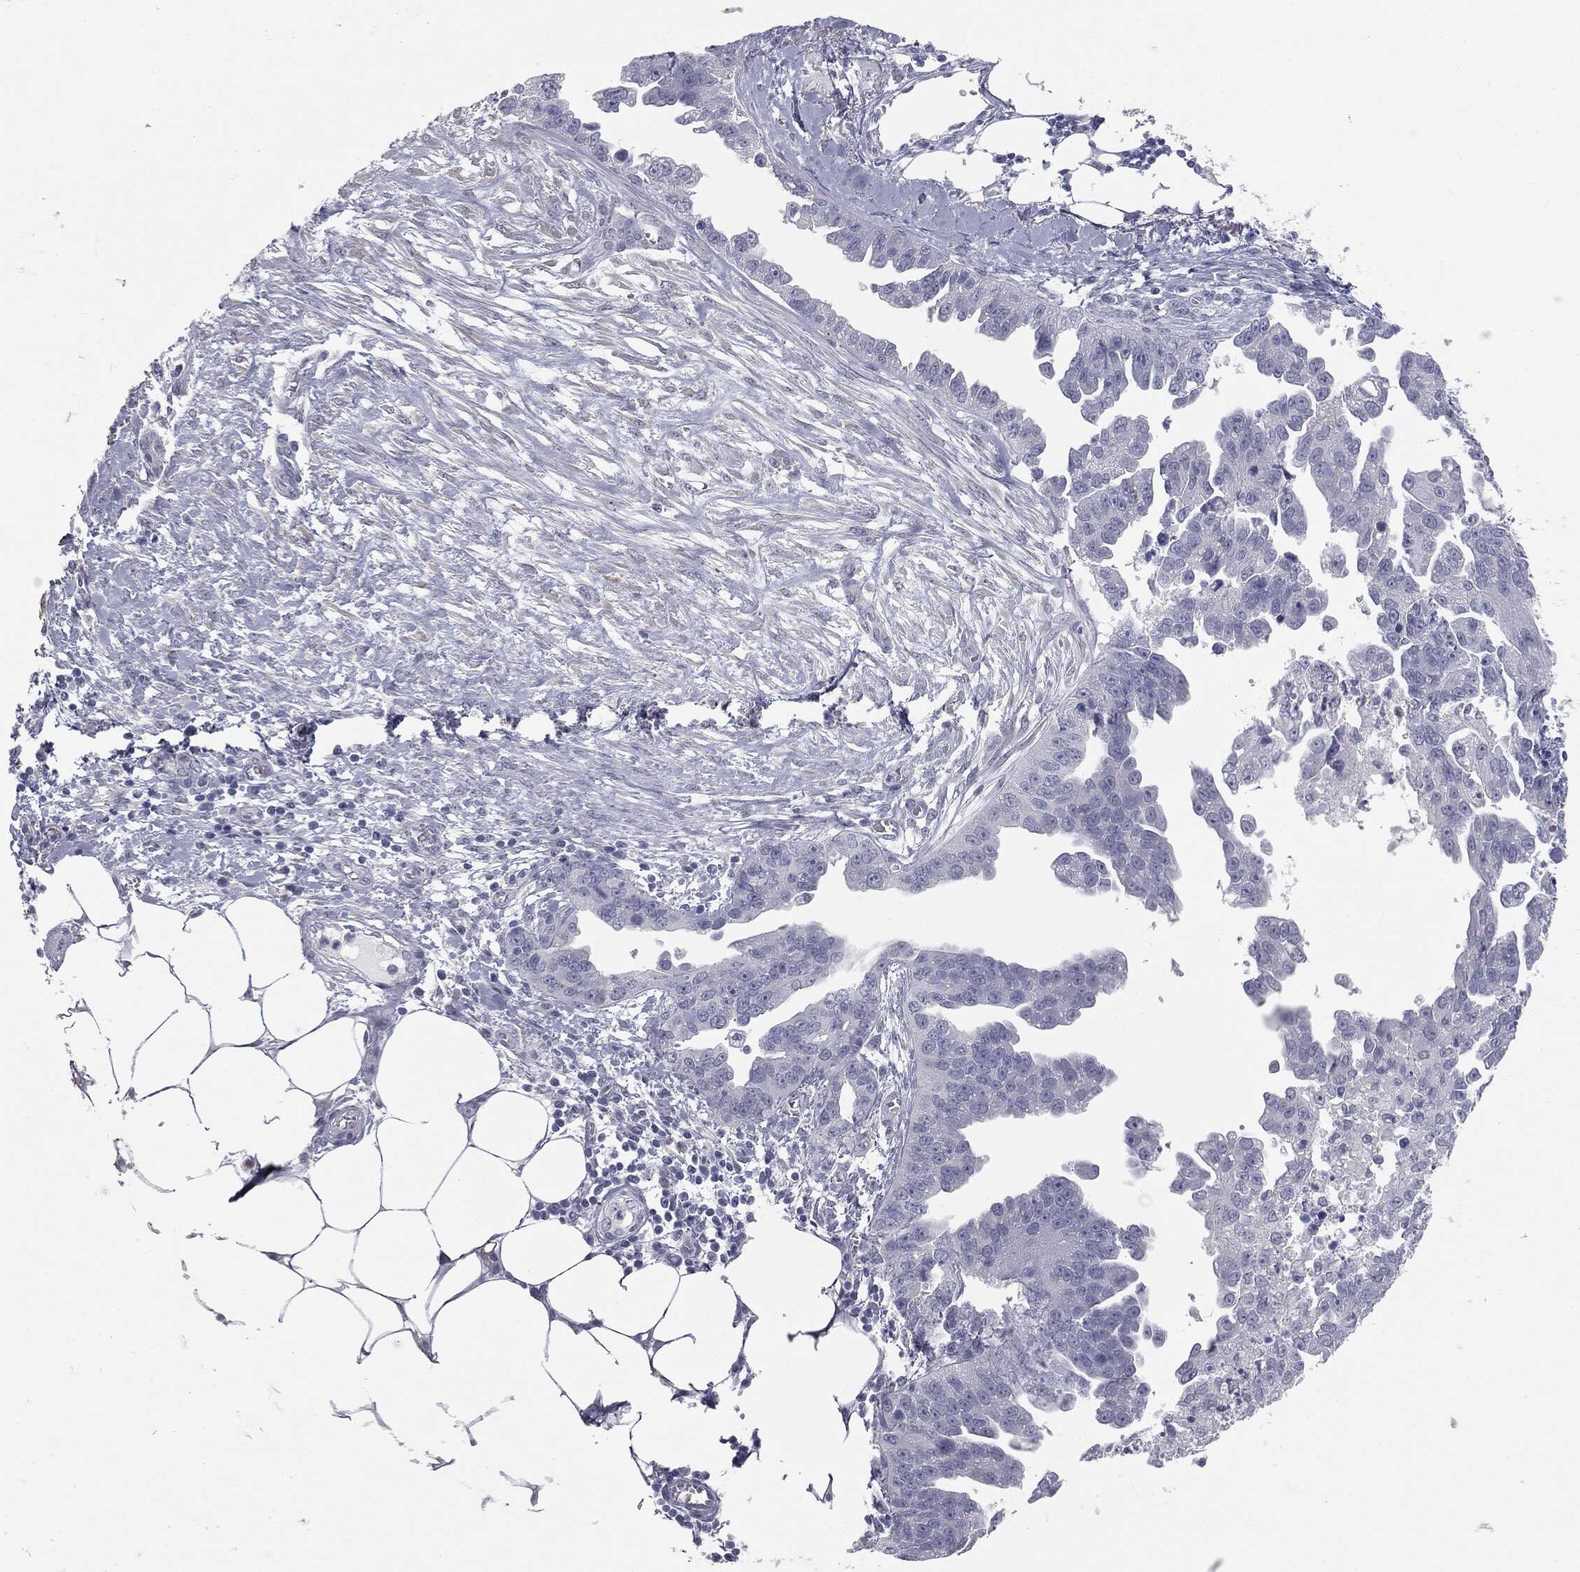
{"staining": {"intensity": "negative", "quantity": "none", "location": "none"}, "tissue": "ovarian cancer", "cell_type": "Tumor cells", "image_type": "cancer", "snomed": [{"axis": "morphology", "description": "Cystadenocarcinoma, serous, NOS"}, {"axis": "topography", "description": "Ovary"}], "caption": "This image is of ovarian cancer stained with immunohistochemistry (IHC) to label a protein in brown with the nuclei are counter-stained blue. There is no staining in tumor cells.", "gene": "MUC5AC", "patient": {"sex": "female", "age": 75}}